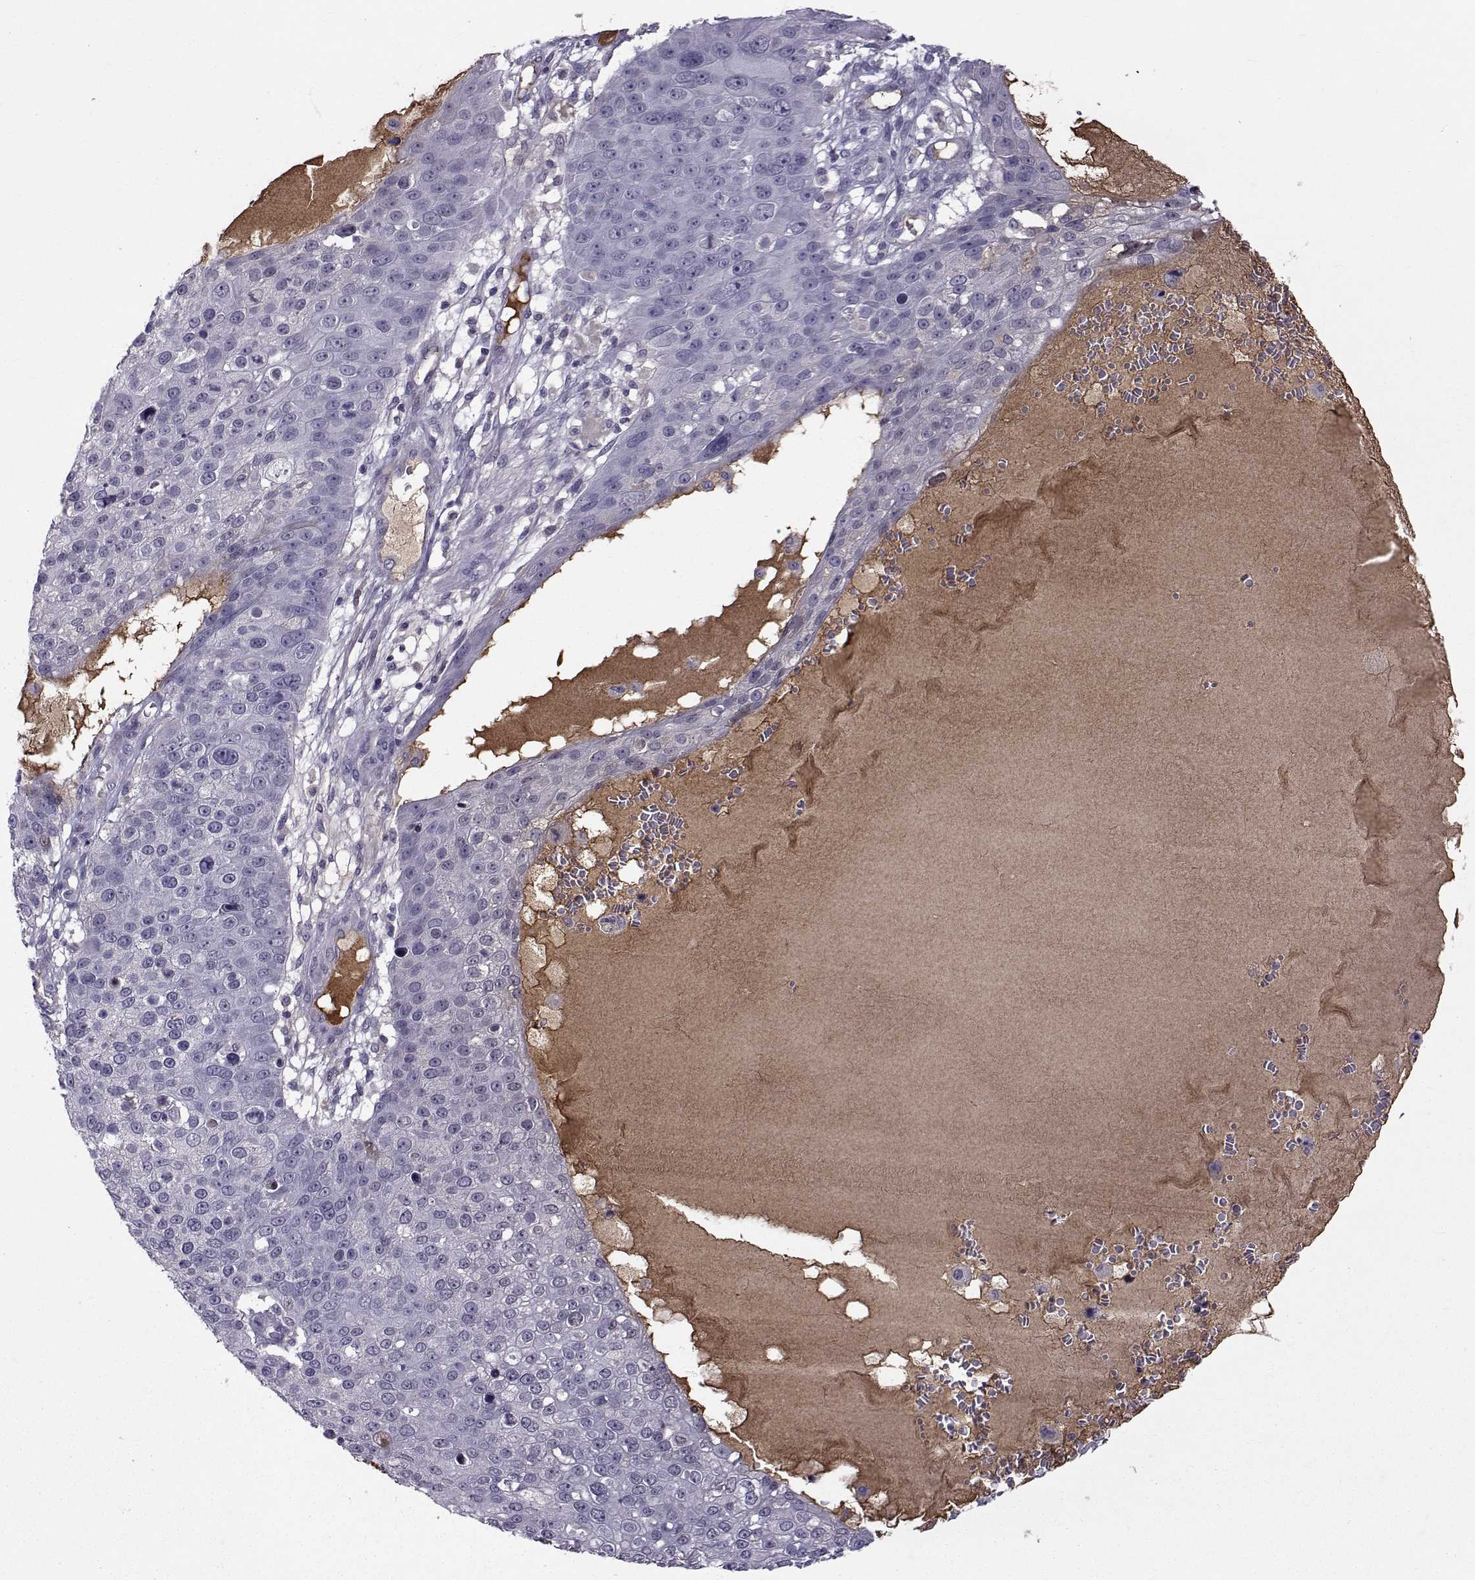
{"staining": {"intensity": "negative", "quantity": "none", "location": "none"}, "tissue": "skin cancer", "cell_type": "Tumor cells", "image_type": "cancer", "snomed": [{"axis": "morphology", "description": "Squamous cell carcinoma, NOS"}, {"axis": "topography", "description": "Skin"}], "caption": "Tumor cells are negative for brown protein staining in squamous cell carcinoma (skin).", "gene": "TNFRSF11B", "patient": {"sex": "male", "age": 71}}